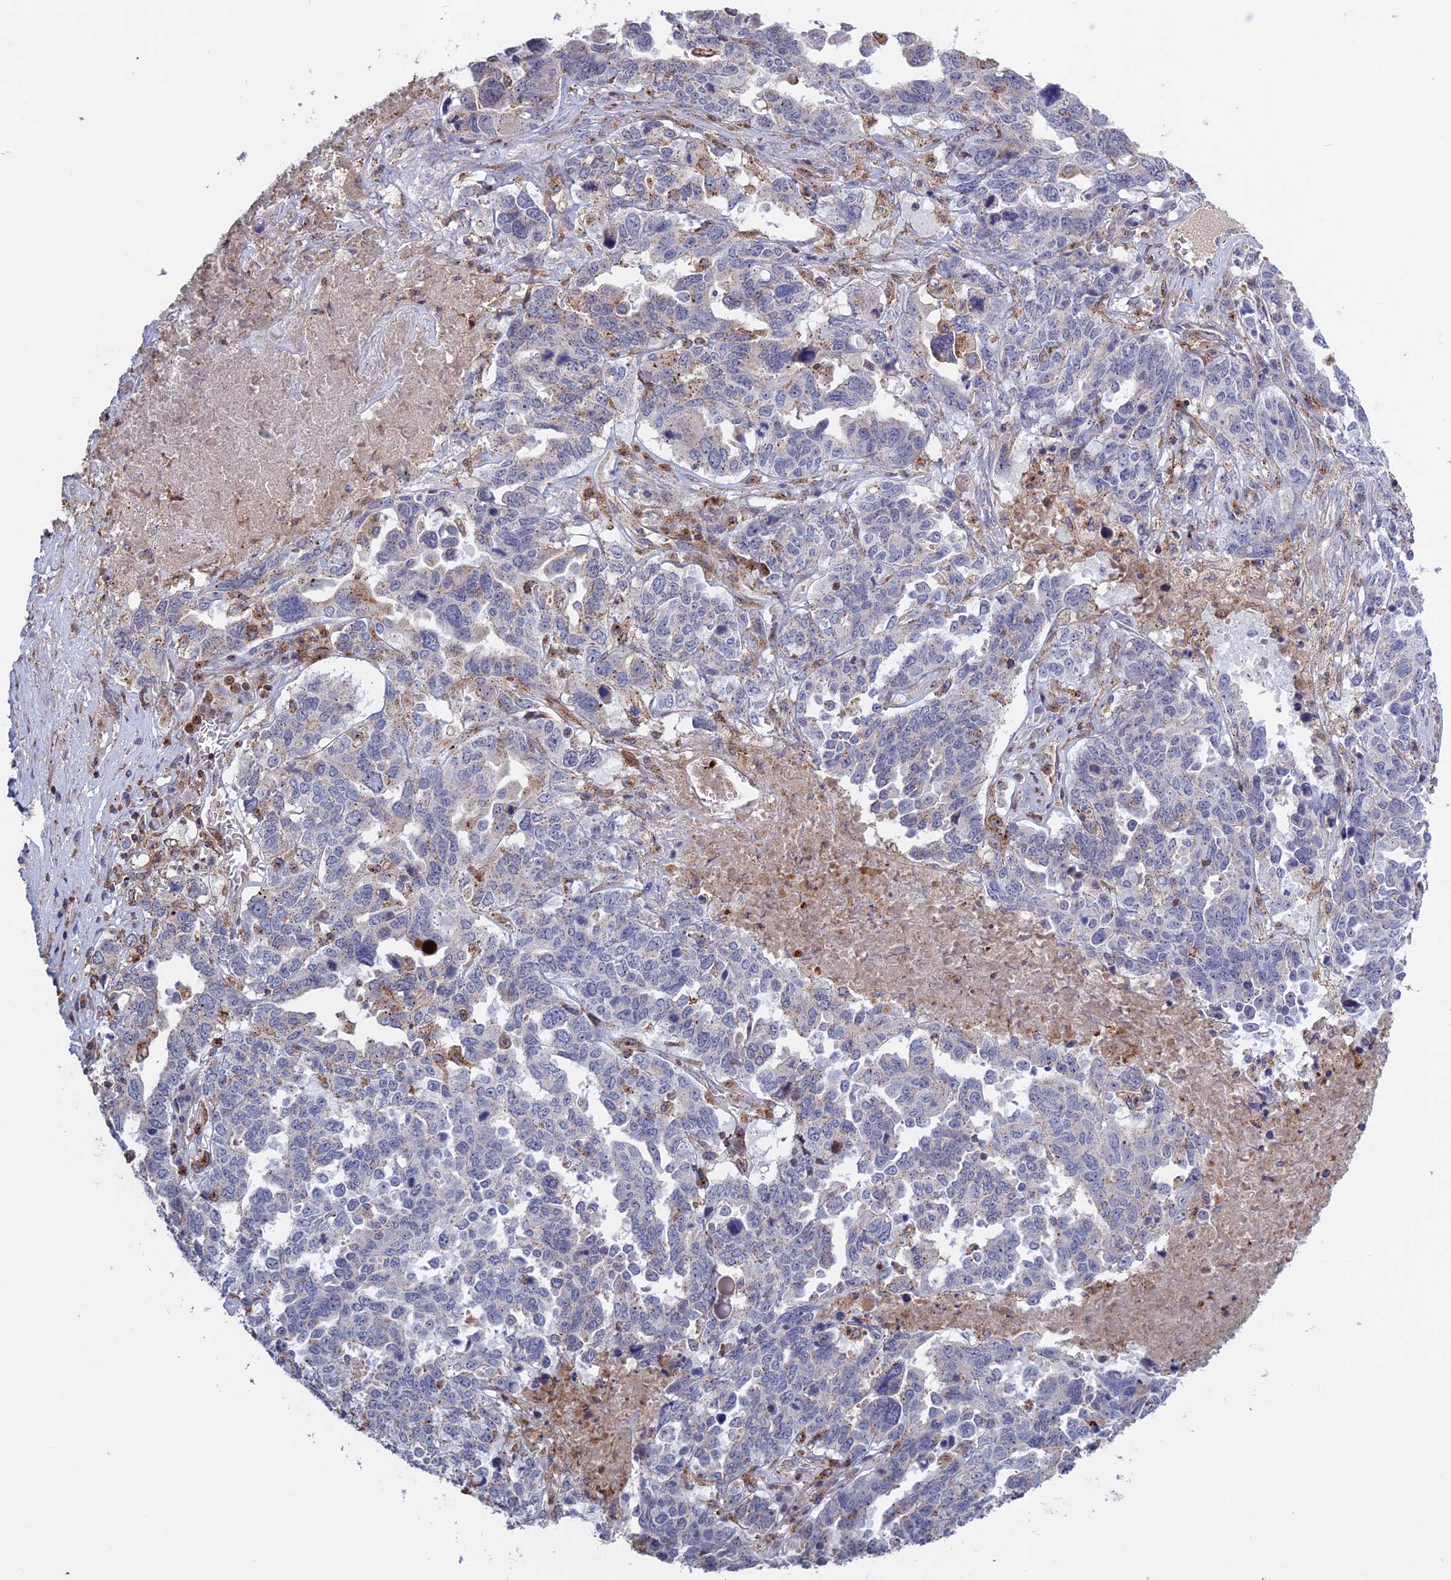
{"staining": {"intensity": "weak", "quantity": "<25%", "location": "cytoplasmic/membranous"}, "tissue": "ovarian cancer", "cell_type": "Tumor cells", "image_type": "cancer", "snomed": [{"axis": "morphology", "description": "Carcinoma, endometroid"}, {"axis": "topography", "description": "Ovary"}], "caption": "This micrograph is of ovarian cancer stained with immunohistochemistry (IHC) to label a protein in brown with the nuclei are counter-stained blue. There is no staining in tumor cells.", "gene": "LYPD5", "patient": {"sex": "female", "age": 62}}